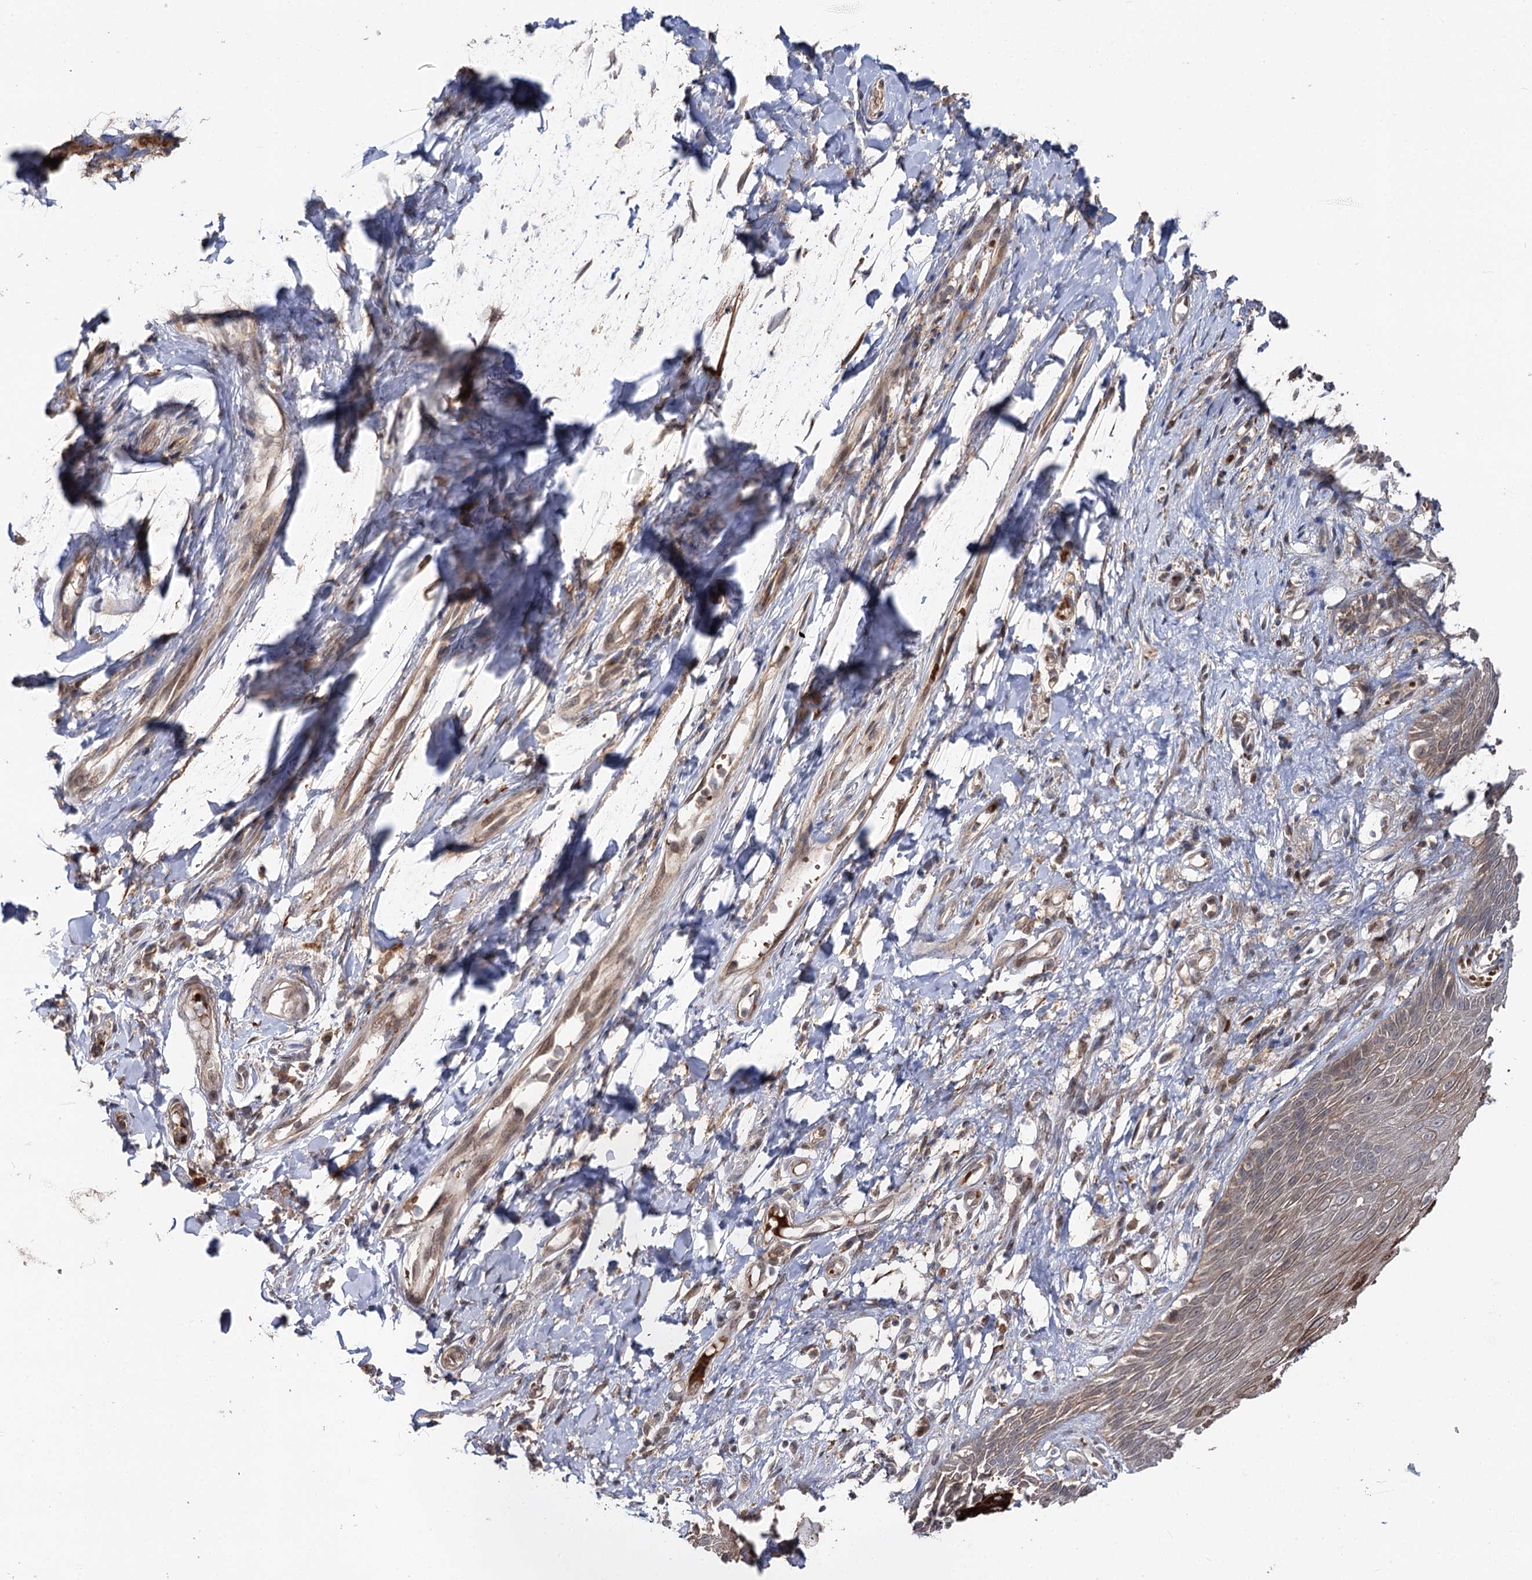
{"staining": {"intensity": "strong", "quantity": ">75%", "location": "cytoplasmic/membranous"}, "tissue": "skin", "cell_type": "Epidermal cells", "image_type": "normal", "snomed": [{"axis": "morphology", "description": "Normal tissue, NOS"}, {"axis": "topography", "description": "Anal"}], "caption": "Immunohistochemical staining of unremarkable skin exhibits >75% levels of strong cytoplasmic/membranous protein positivity in approximately >75% of epidermal cells.", "gene": "MSANTD2", "patient": {"sex": "male", "age": 69}}